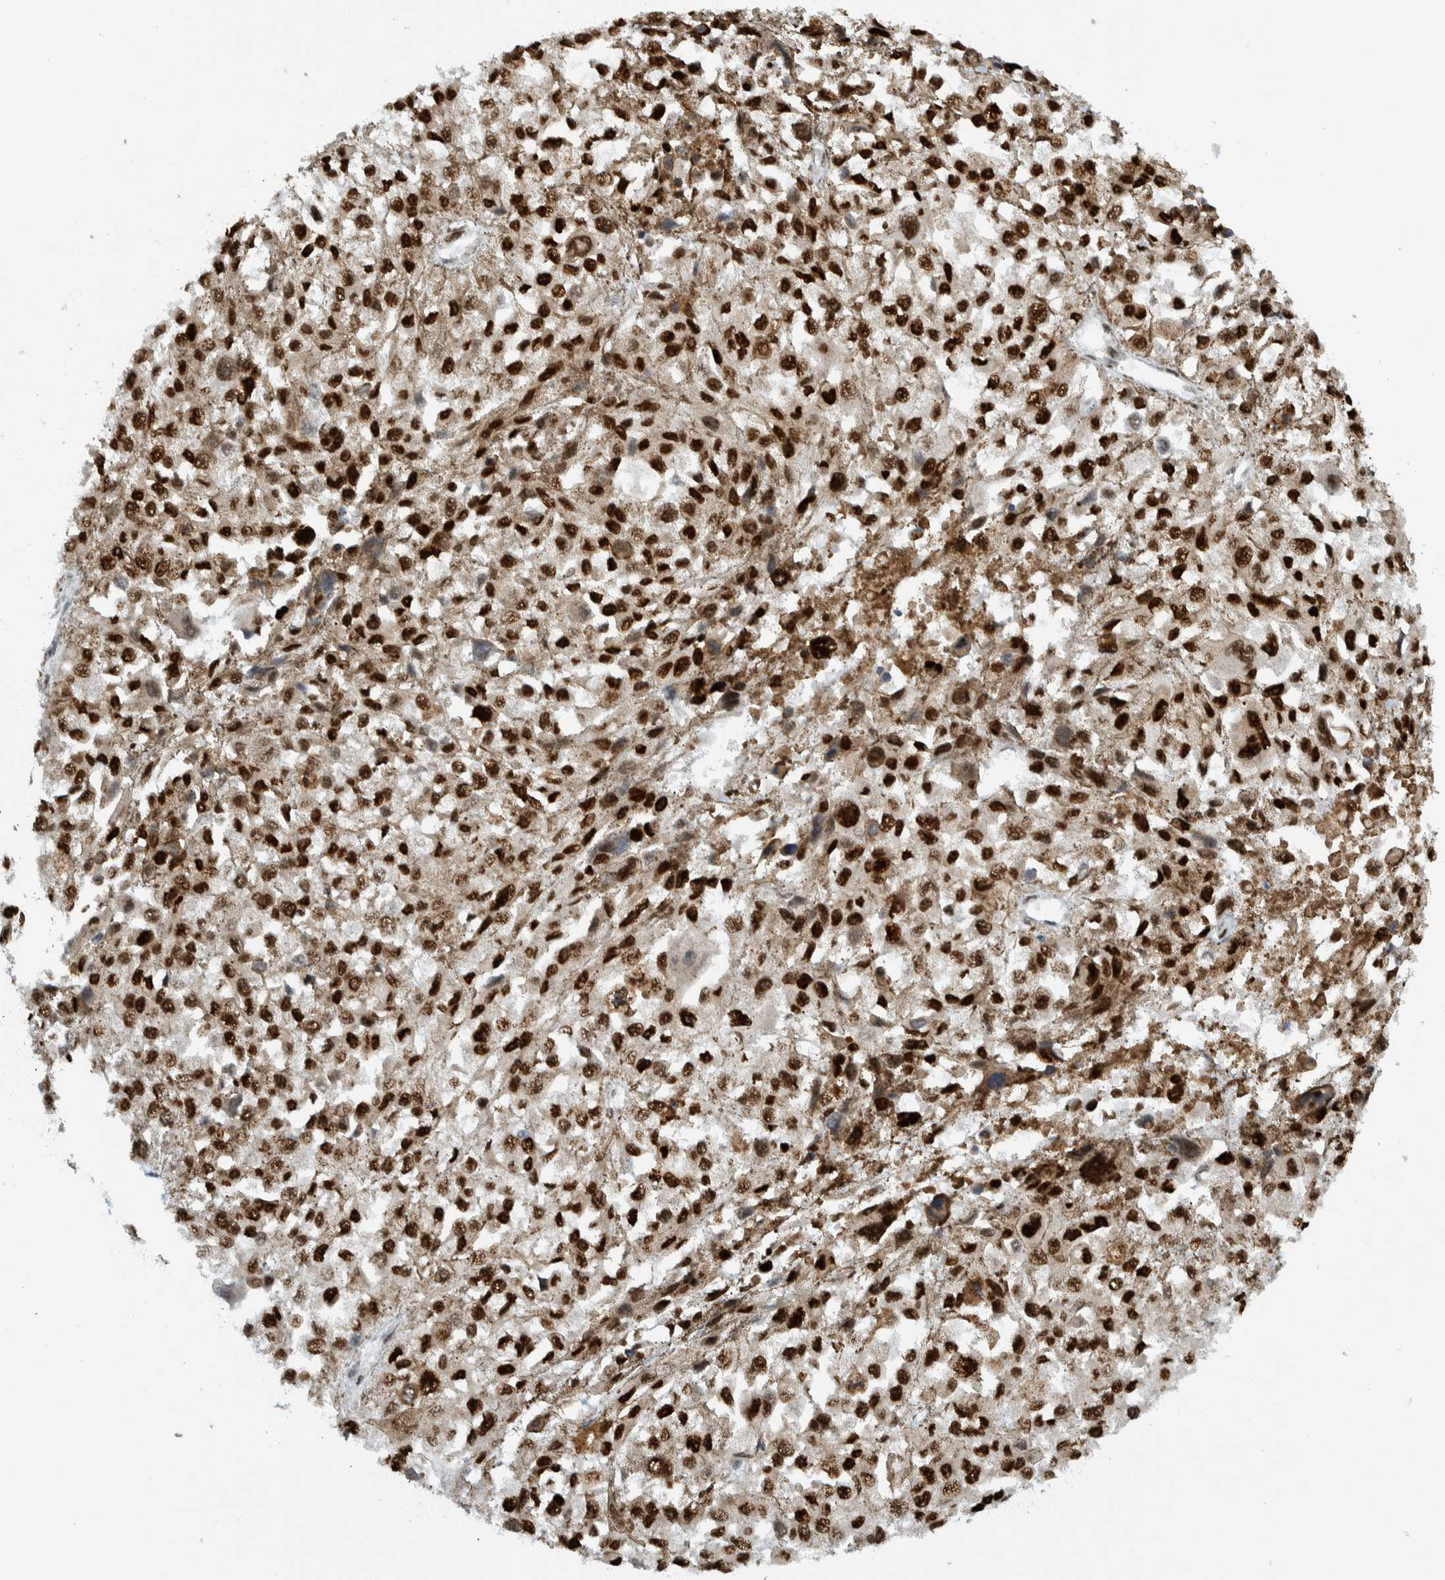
{"staining": {"intensity": "strong", "quantity": ">75%", "location": "nuclear"}, "tissue": "melanoma", "cell_type": "Tumor cells", "image_type": "cancer", "snomed": [{"axis": "morphology", "description": "Malignant melanoma, Metastatic site"}, {"axis": "topography", "description": "Lymph node"}], "caption": "An IHC photomicrograph of neoplastic tissue is shown. Protein staining in brown shows strong nuclear positivity in malignant melanoma (metastatic site) within tumor cells.", "gene": "CCDC57", "patient": {"sex": "male", "age": 59}}